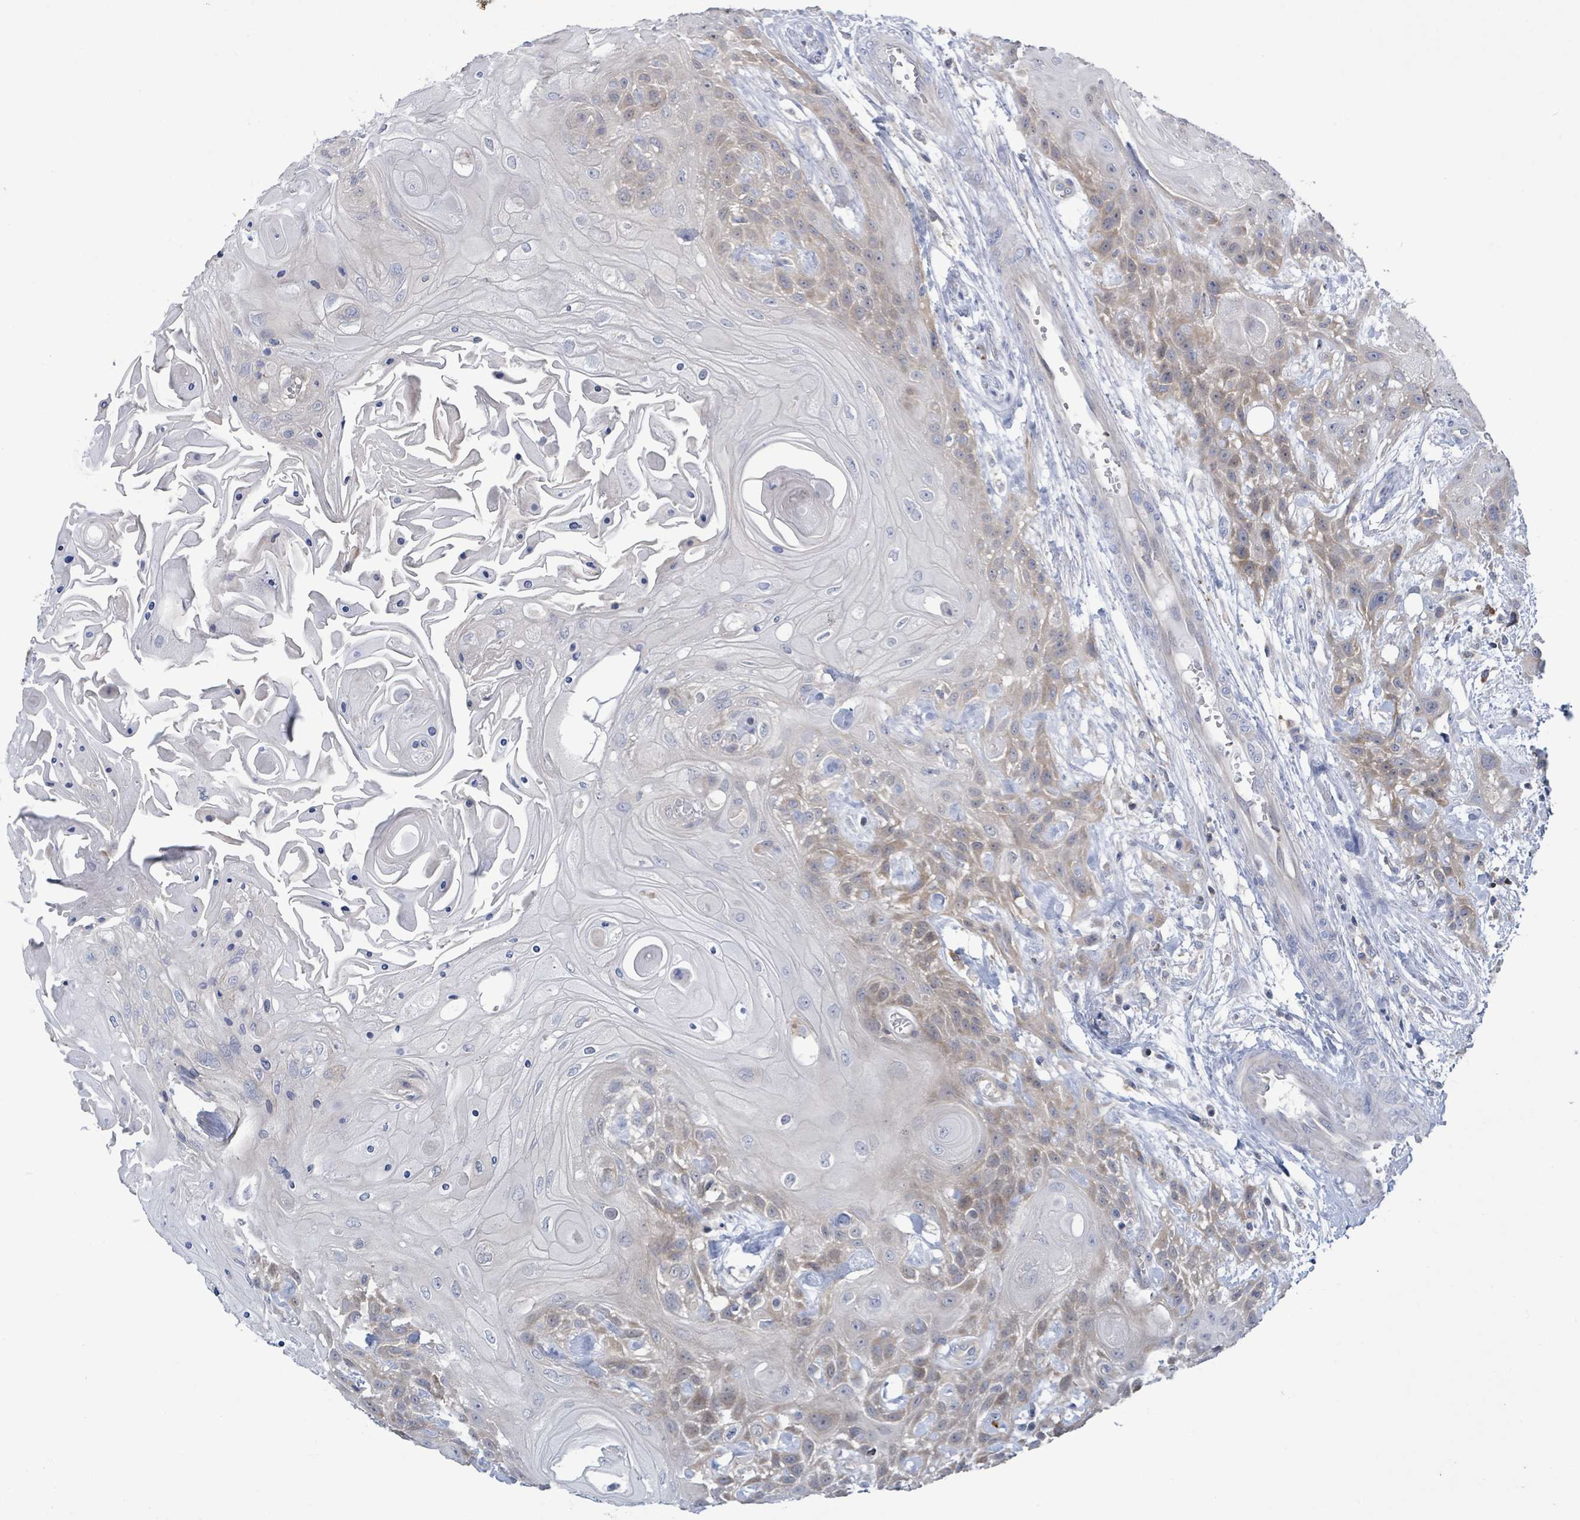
{"staining": {"intensity": "weak", "quantity": "25%-75%", "location": "cytoplasmic/membranous"}, "tissue": "head and neck cancer", "cell_type": "Tumor cells", "image_type": "cancer", "snomed": [{"axis": "morphology", "description": "Squamous cell carcinoma, NOS"}, {"axis": "topography", "description": "Head-Neck"}], "caption": "Immunohistochemical staining of head and neck squamous cell carcinoma reveals low levels of weak cytoplasmic/membranous protein positivity in approximately 25%-75% of tumor cells. (DAB (3,3'-diaminobenzidine) IHC, brown staining for protein, blue staining for nuclei).", "gene": "DGKZ", "patient": {"sex": "female", "age": 43}}